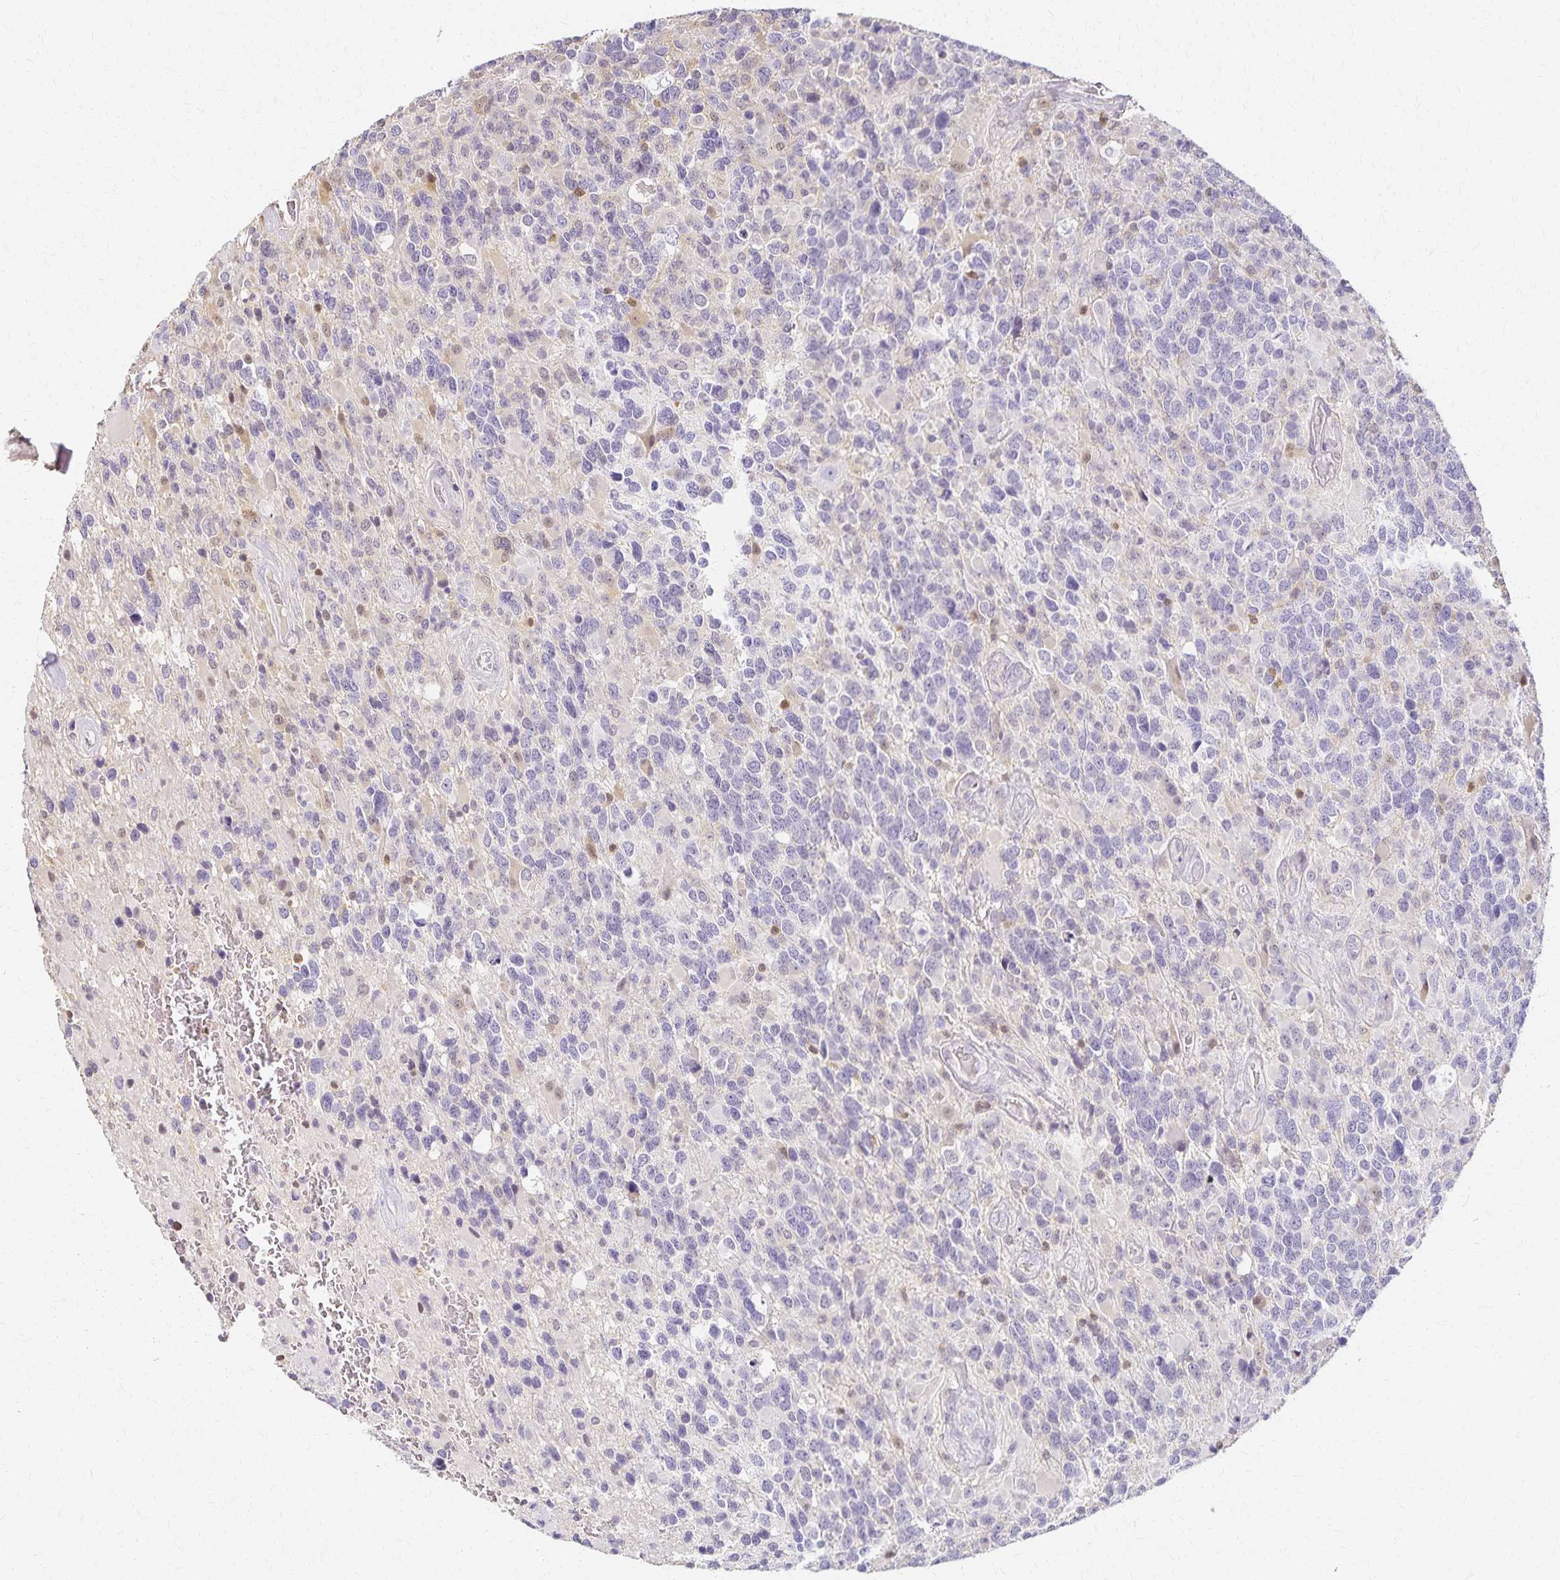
{"staining": {"intensity": "negative", "quantity": "none", "location": "none"}, "tissue": "glioma", "cell_type": "Tumor cells", "image_type": "cancer", "snomed": [{"axis": "morphology", "description": "Glioma, malignant, High grade"}, {"axis": "topography", "description": "Brain"}], "caption": "Glioma was stained to show a protein in brown. There is no significant staining in tumor cells. The staining was performed using DAB (3,3'-diaminobenzidine) to visualize the protein expression in brown, while the nuclei were stained in blue with hematoxylin (Magnification: 20x).", "gene": "AZGP1", "patient": {"sex": "female", "age": 40}}